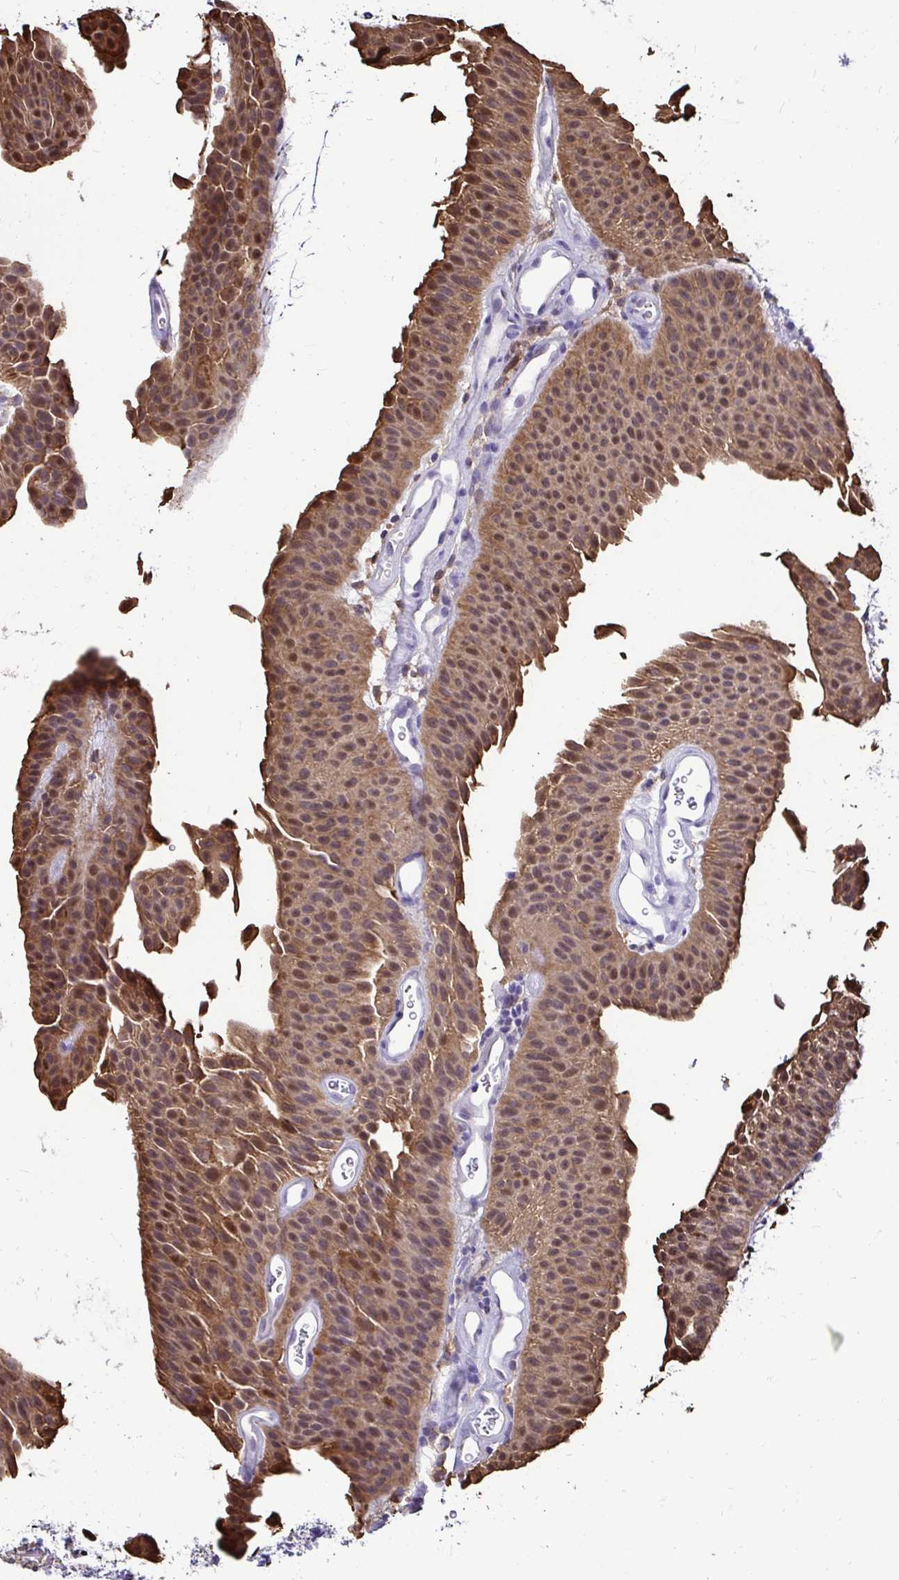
{"staining": {"intensity": "moderate", "quantity": ">75%", "location": "cytoplasmic/membranous,nuclear"}, "tissue": "urothelial cancer", "cell_type": "Tumor cells", "image_type": "cancer", "snomed": [{"axis": "morphology", "description": "Urothelial carcinoma, Low grade"}, {"axis": "topography", "description": "Urinary bladder"}], "caption": "The photomicrograph reveals immunohistochemical staining of urothelial carcinoma (low-grade). There is moderate cytoplasmic/membranous and nuclear staining is identified in about >75% of tumor cells.", "gene": "IDH1", "patient": {"sex": "female", "age": 60}}